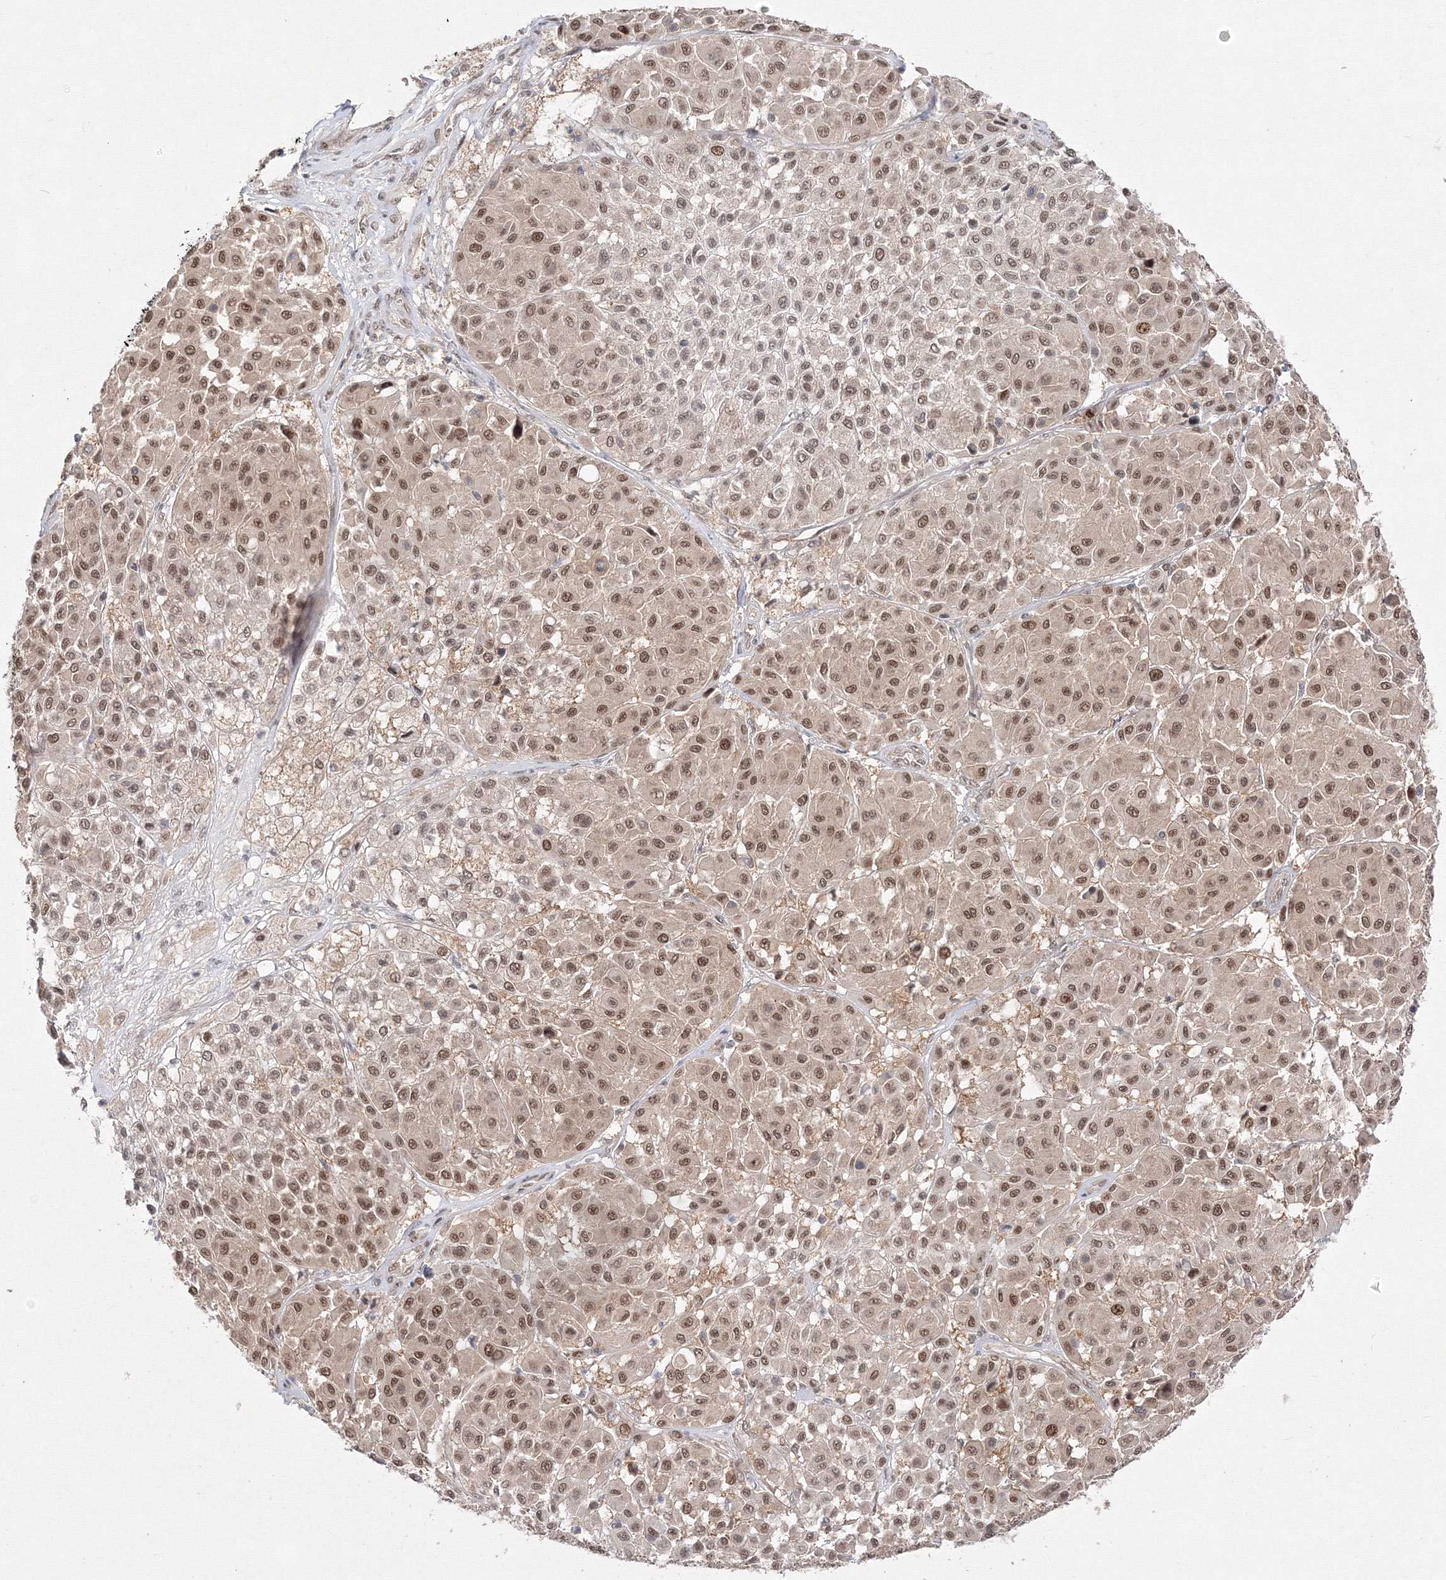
{"staining": {"intensity": "moderate", "quantity": ">75%", "location": "nuclear"}, "tissue": "melanoma", "cell_type": "Tumor cells", "image_type": "cancer", "snomed": [{"axis": "morphology", "description": "Malignant melanoma, Metastatic site"}, {"axis": "topography", "description": "Soft tissue"}], "caption": "This is an image of immunohistochemistry staining of melanoma, which shows moderate expression in the nuclear of tumor cells.", "gene": "COPS4", "patient": {"sex": "male", "age": 41}}